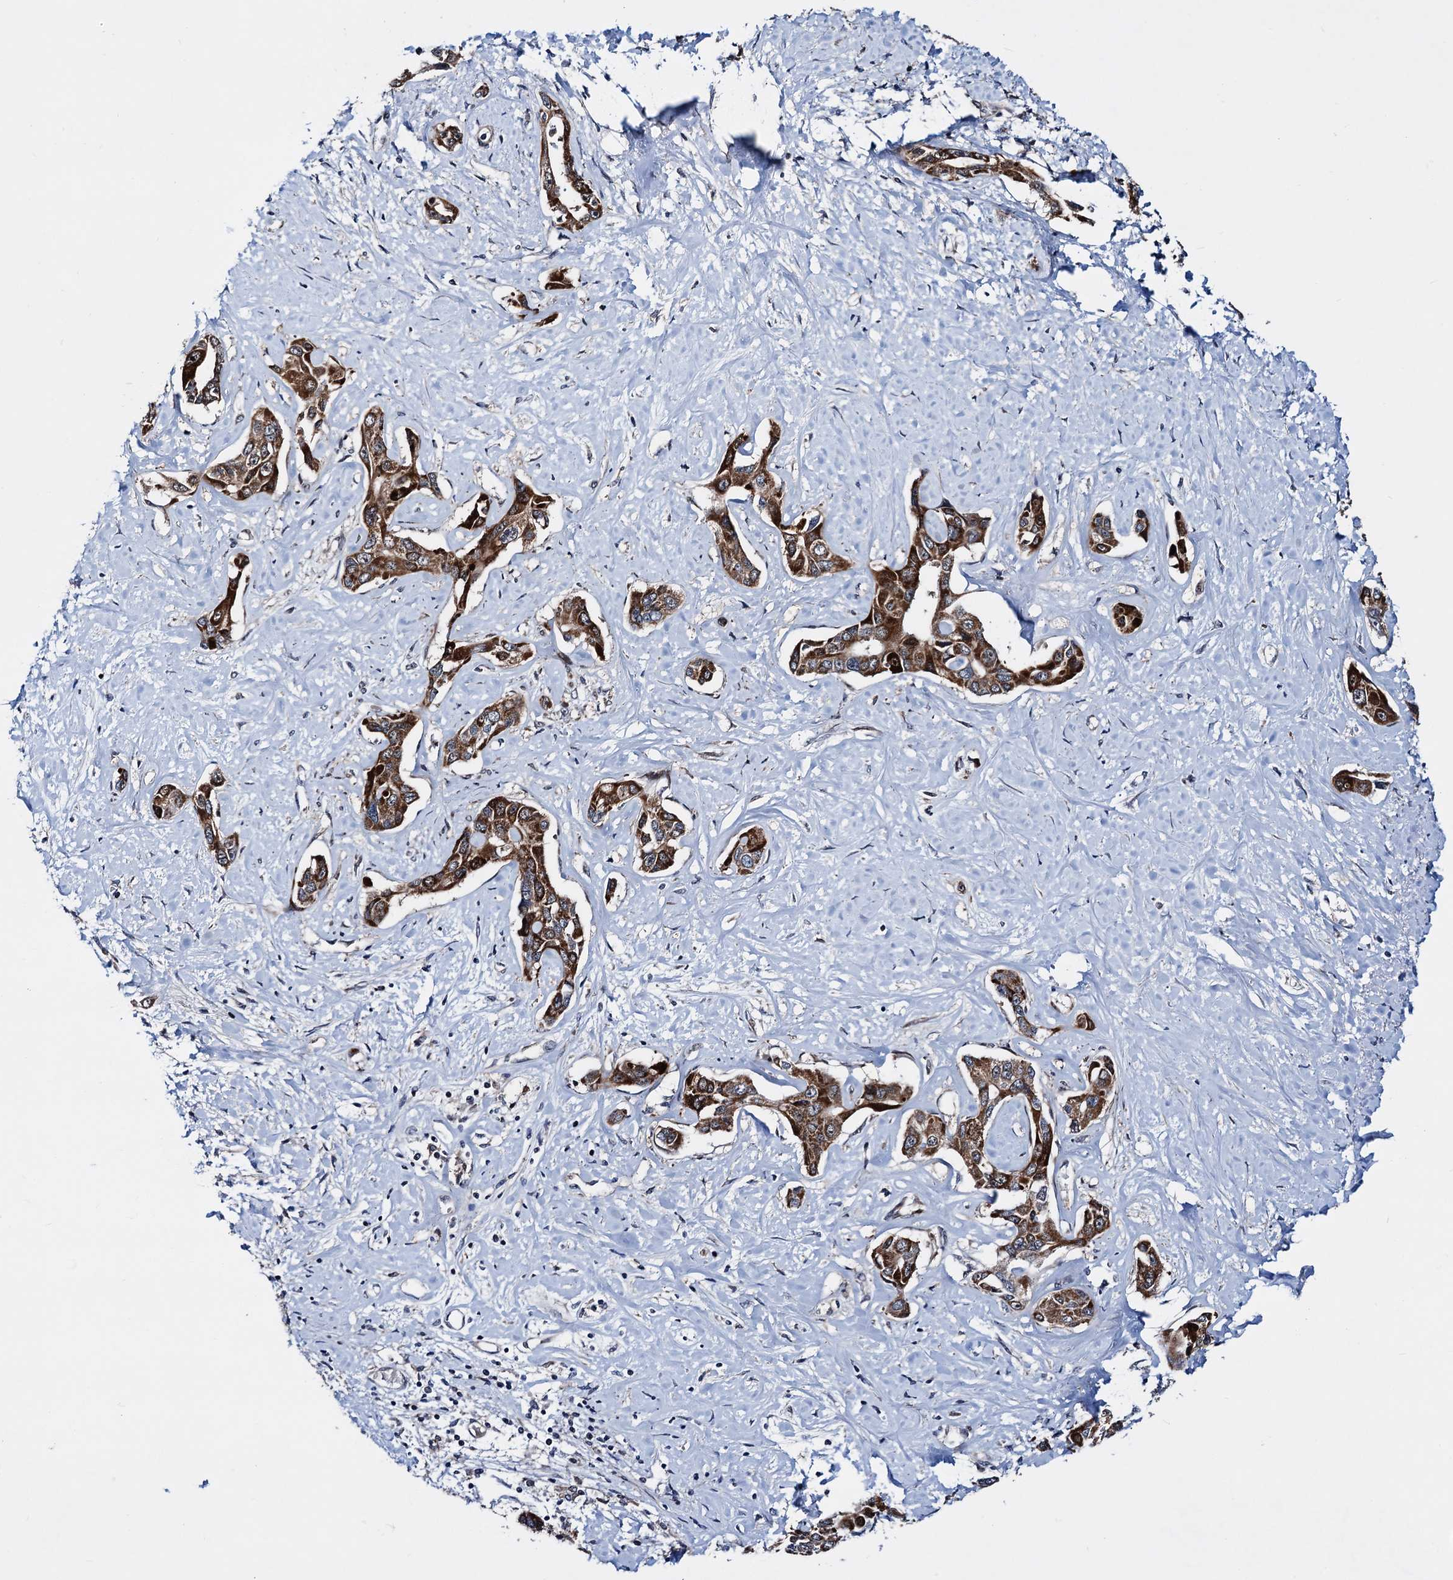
{"staining": {"intensity": "strong", "quantity": ">75%", "location": "cytoplasmic/membranous"}, "tissue": "liver cancer", "cell_type": "Tumor cells", "image_type": "cancer", "snomed": [{"axis": "morphology", "description": "Cholangiocarcinoma"}, {"axis": "topography", "description": "Liver"}], "caption": "Immunohistochemistry (IHC) photomicrograph of neoplastic tissue: liver cancer (cholangiocarcinoma) stained using immunohistochemistry demonstrates high levels of strong protein expression localized specifically in the cytoplasmic/membranous of tumor cells, appearing as a cytoplasmic/membranous brown color.", "gene": "COA4", "patient": {"sex": "male", "age": 59}}